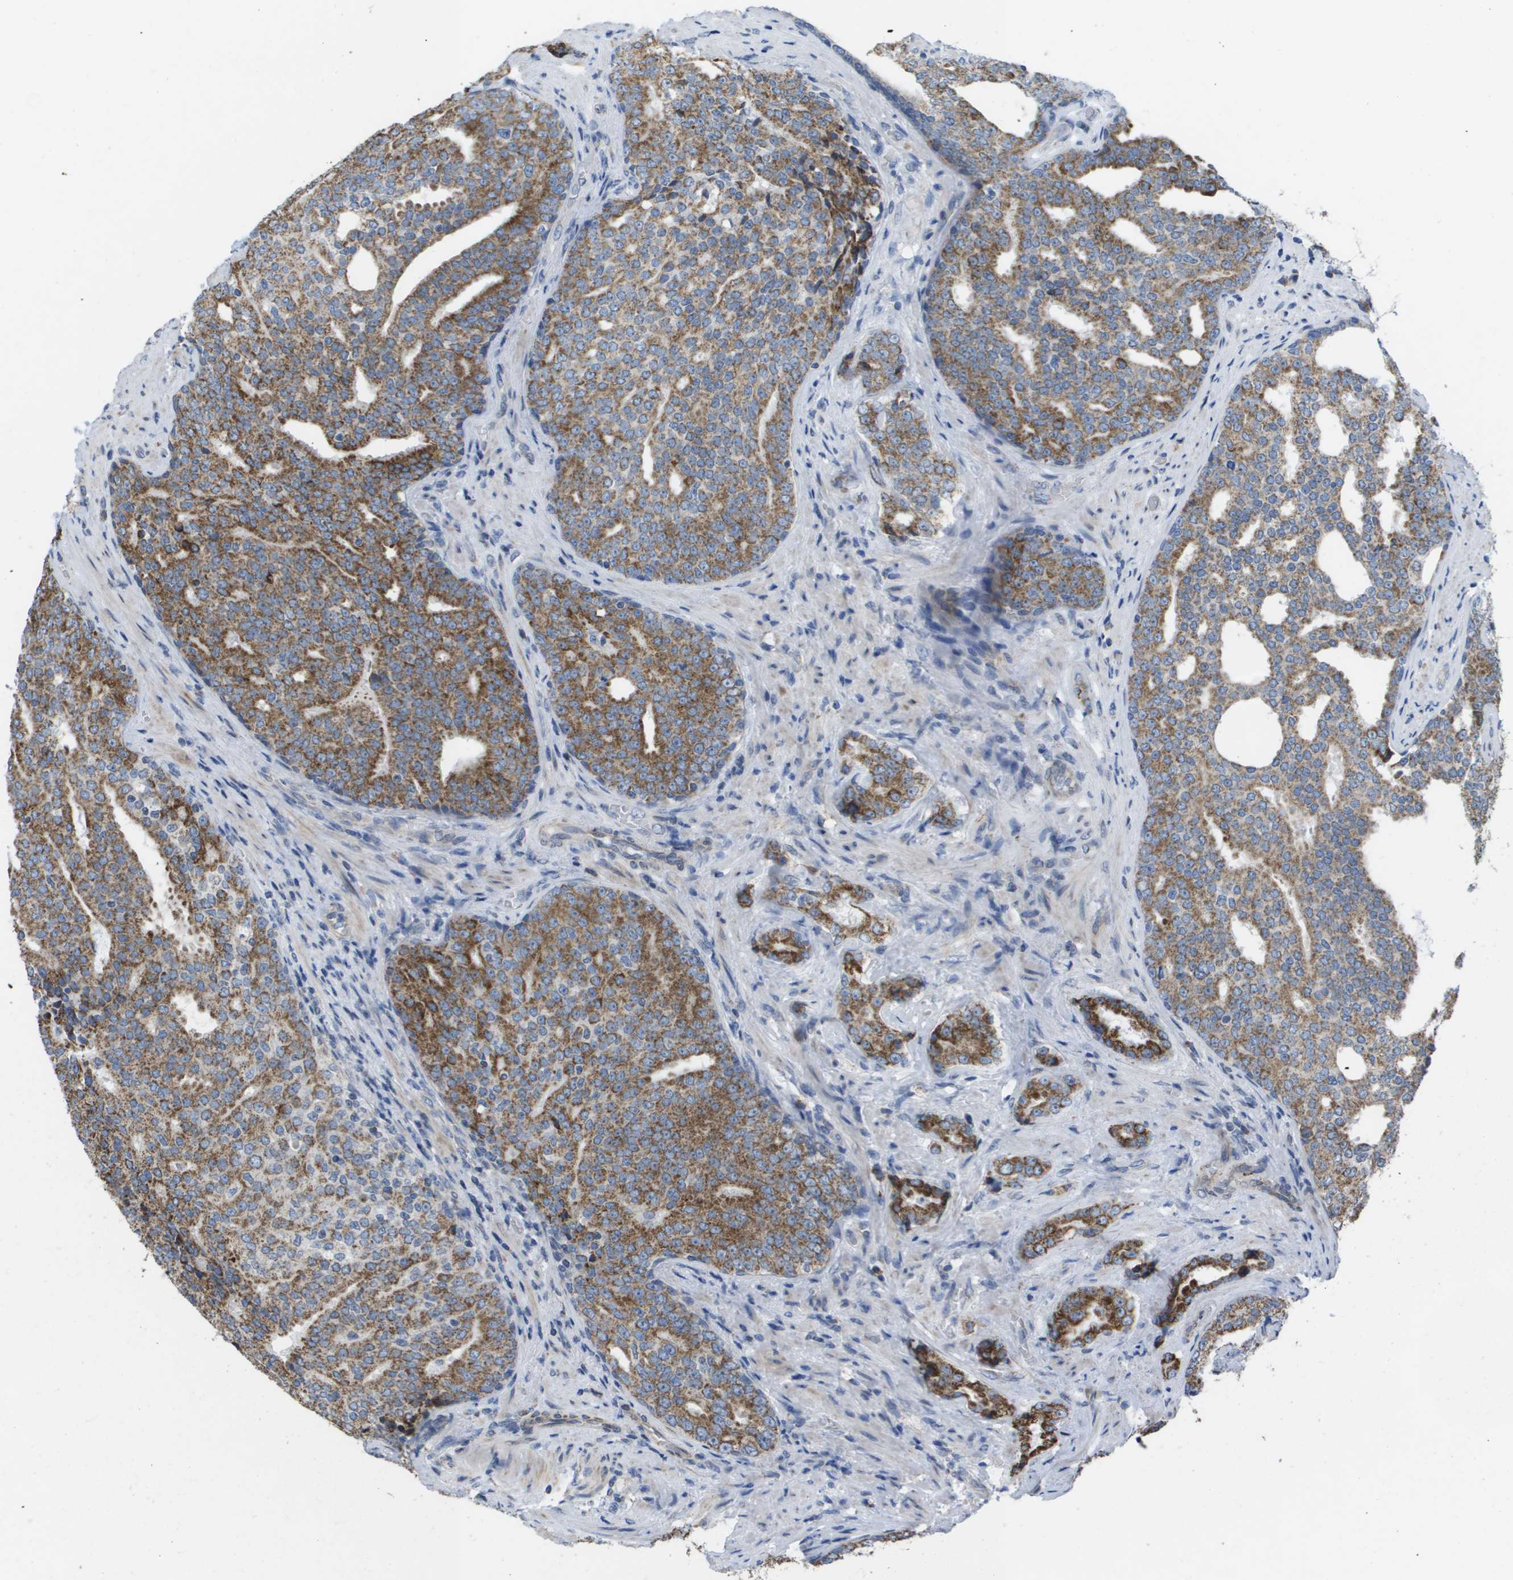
{"staining": {"intensity": "moderate", "quantity": ">75%", "location": "cytoplasmic/membranous"}, "tissue": "prostate cancer", "cell_type": "Tumor cells", "image_type": "cancer", "snomed": [{"axis": "morphology", "description": "Adenocarcinoma, High grade"}, {"axis": "topography", "description": "Prostate"}], "caption": "Prostate high-grade adenocarcinoma tissue displays moderate cytoplasmic/membranous positivity in approximately >75% of tumor cells, visualized by immunohistochemistry.", "gene": "TMEM223", "patient": {"sex": "male", "age": 71}}